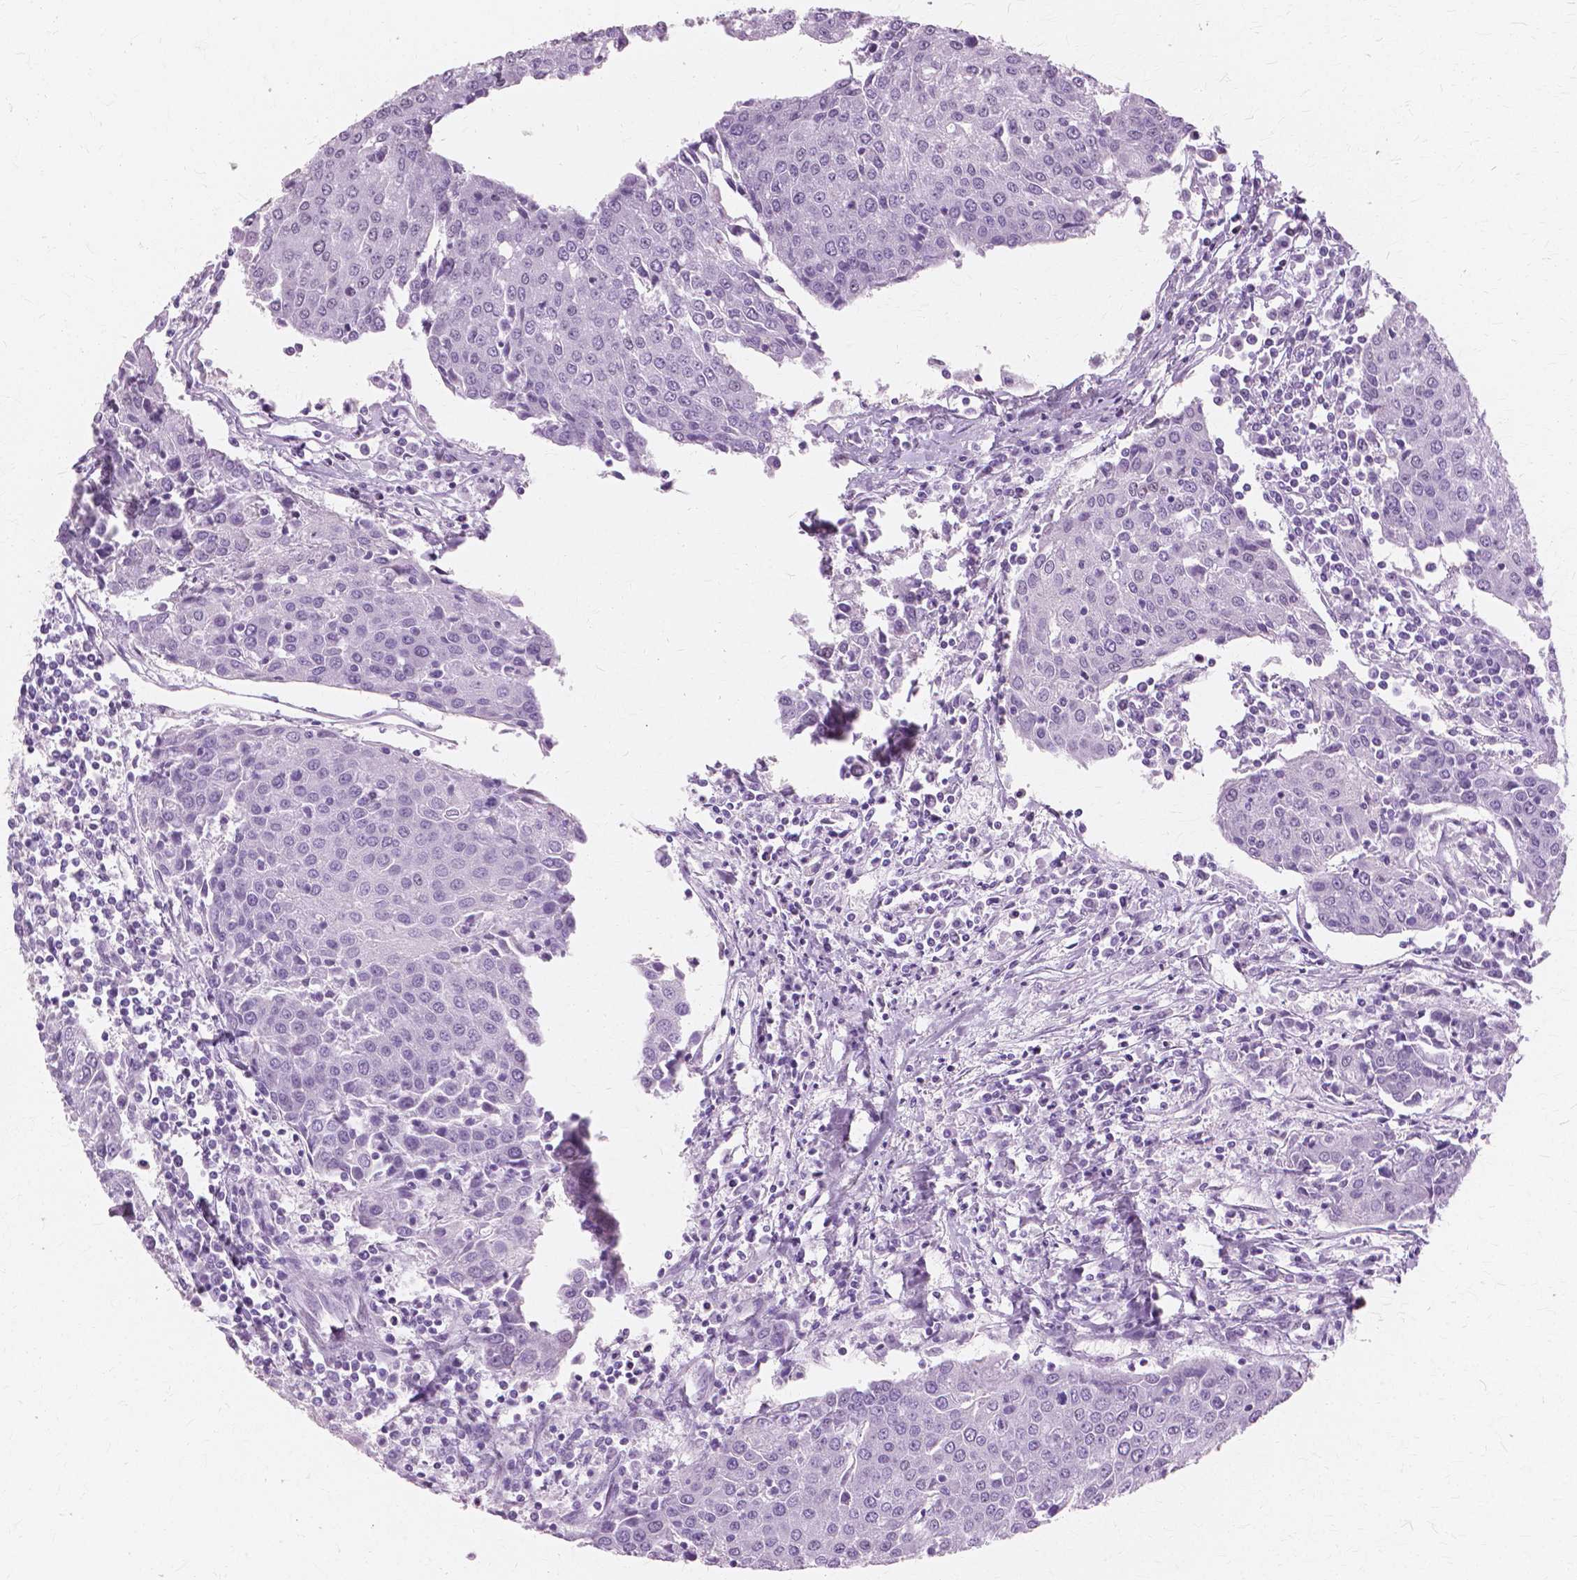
{"staining": {"intensity": "negative", "quantity": "none", "location": "none"}, "tissue": "urothelial cancer", "cell_type": "Tumor cells", "image_type": "cancer", "snomed": [{"axis": "morphology", "description": "Urothelial carcinoma, High grade"}, {"axis": "topography", "description": "Urinary bladder"}], "caption": "The photomicrograph exhibits no significant expression in tumor cells of urothelial cancer.", "gene": "SFTPD", "patient": {"sex": "female", "age": 85}}